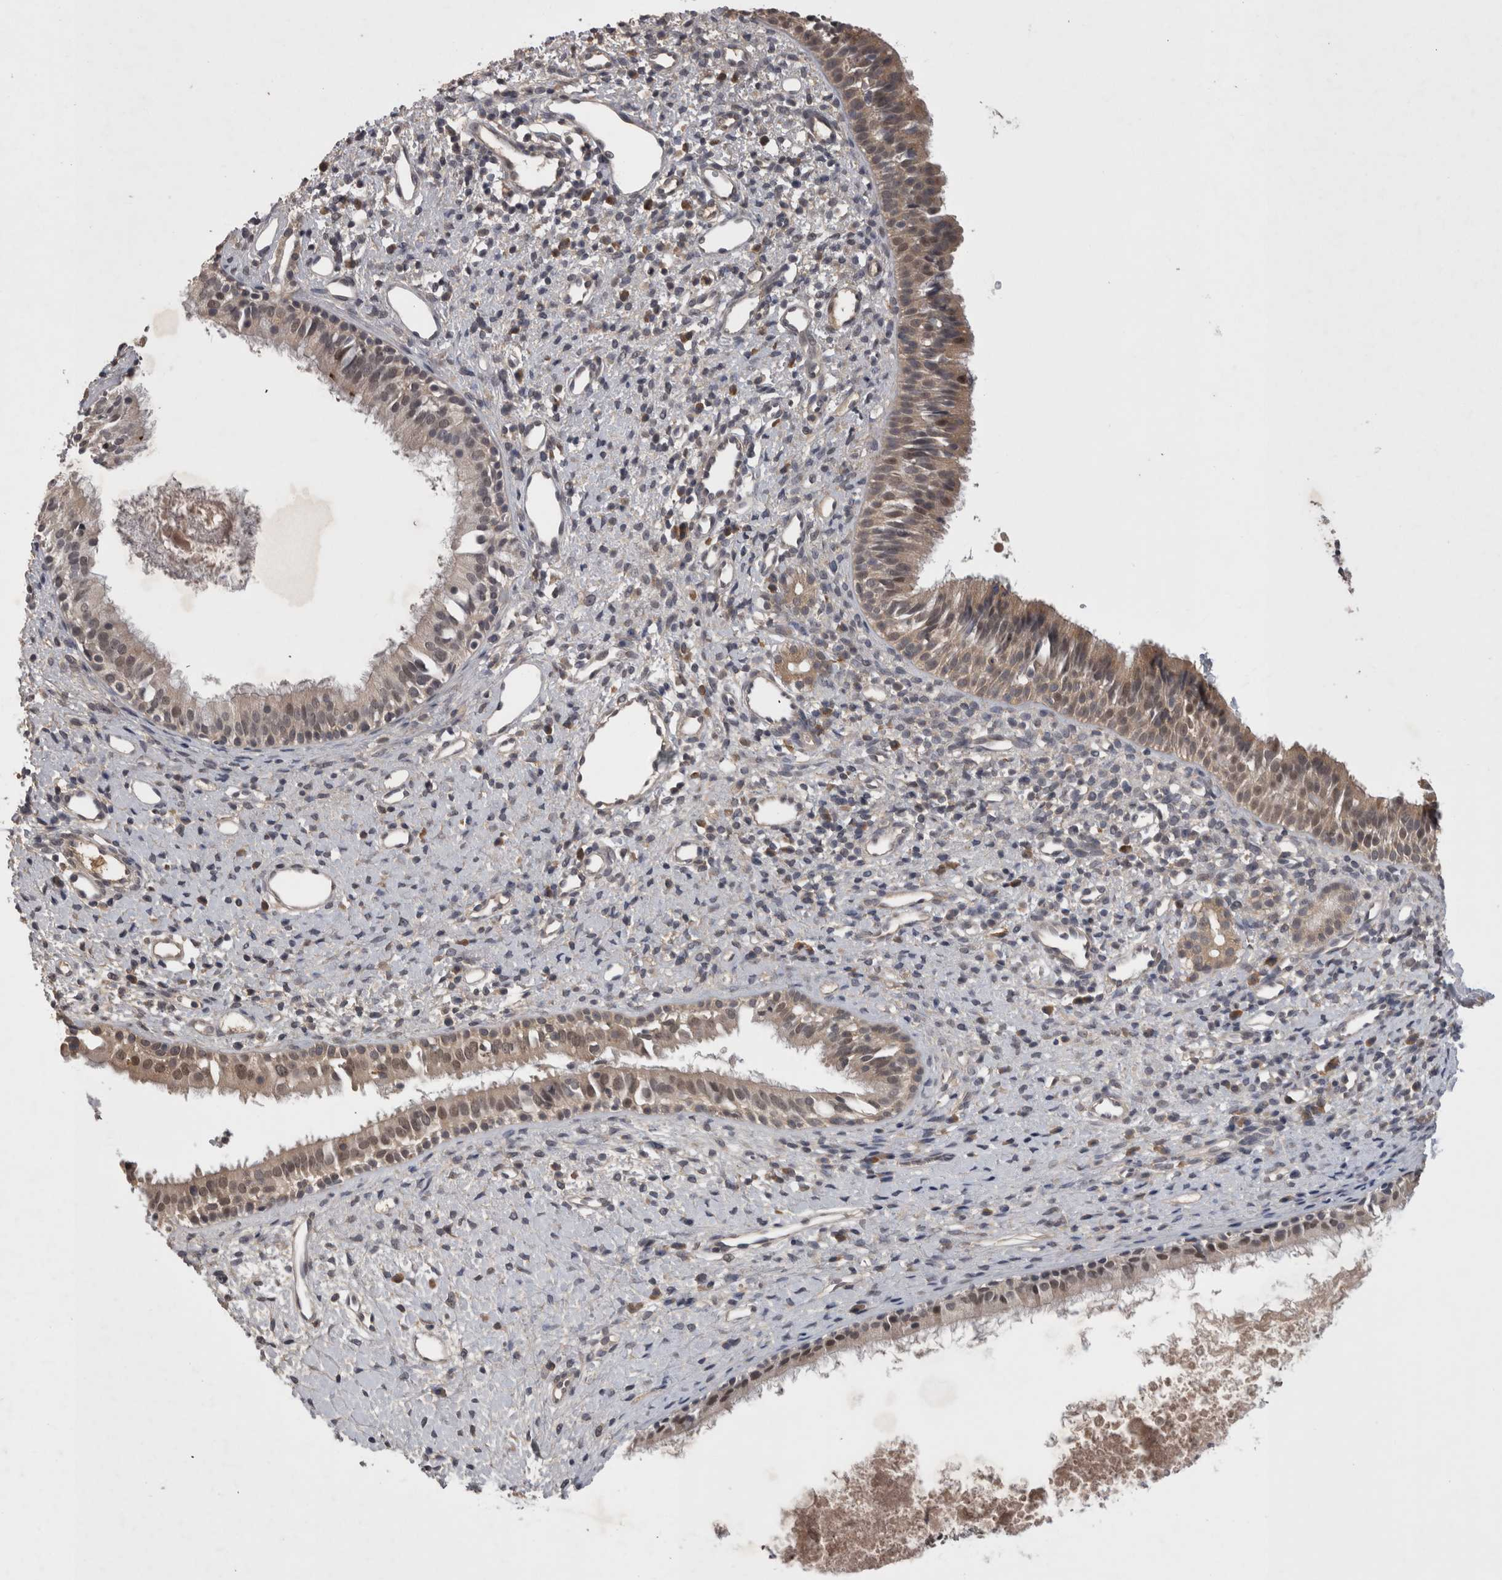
{"staining": {"intensity": "moderate", "quantity": ">75%", "location": "cytoplasmic/membranous"}, "tissue": "nasopharynx", "cell_type": "Respiratory epithelial cells", "image_type": "normal", "snomed": [{"axis": "morphology", "description": "Normal tissue, NOS"}, {"axis": "topography", "description": "Nasopharynx"}], "caption": "Nasopharynx stained with DAB IHC exhibits medium levels of moderate cytoplasmic/membranous expression in approximately >75% of respiratory epithelial cells. The staining was performed using DAB to visualize the protein expression in brown, while the nuclei were stained in blue with hematoxylin (Magnification: 20x).", "gene": "ZNF114", "patient": {"sex": "male", "age": 22}}